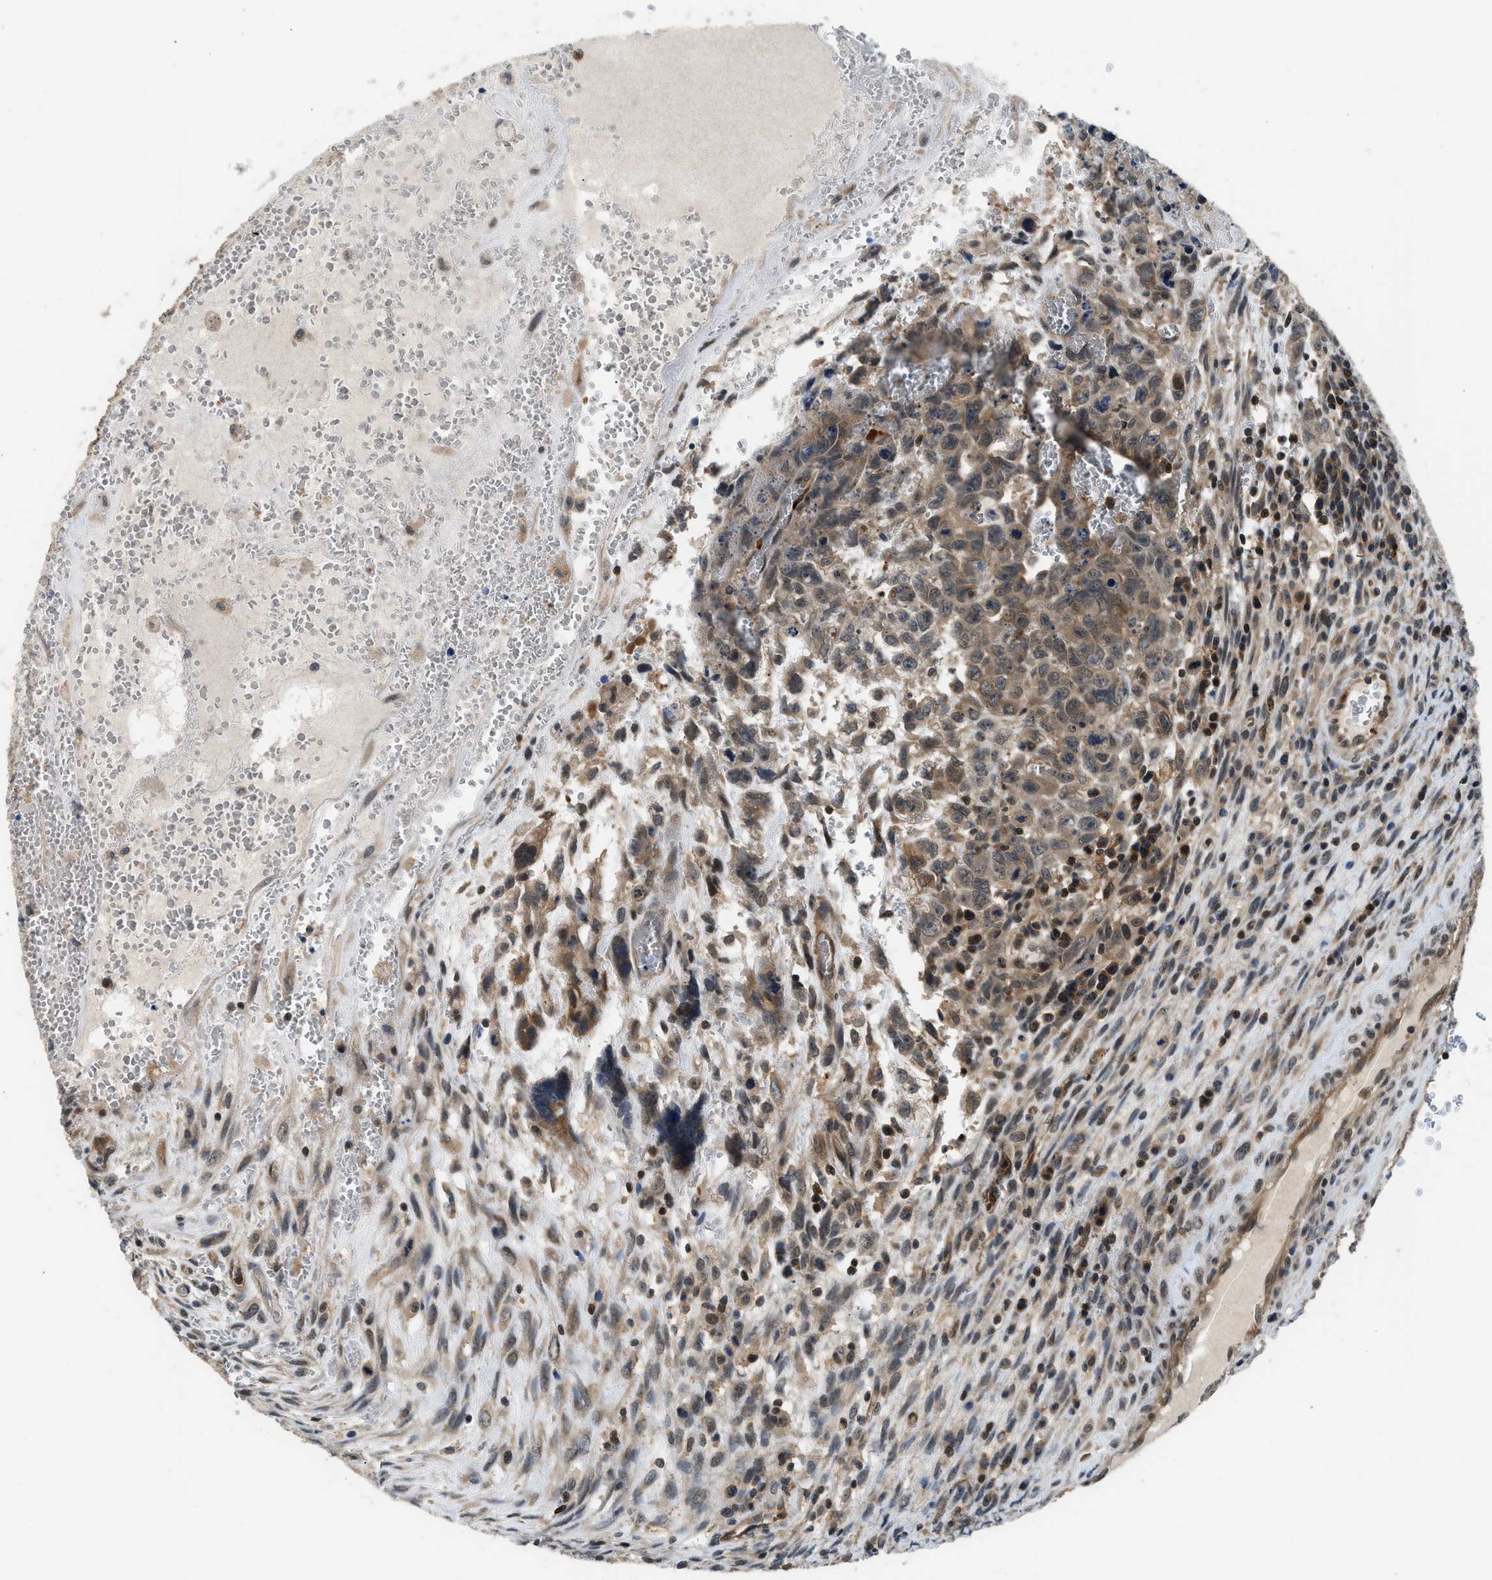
{"staining": {"intensity": "moderate", "quantity": ">75%", "location": "cytoplasmic/membranous"}, "tissue": "testis cancer", "cell_type": "Tumor cells", "image_type": "cancer", "snomed": [{"axis": "morphology", "description": "Carcinoma, Embryonal, NOS"}, {"axis": "topography", "description": "Testis"}], "caption": "A brown stain shows moderate cytoplasmic/membranous staining of a protein in human testis cancer (embryonal carcinoma) tumor cells.", "gene": "MTMR1", "patient": {"sex": "male", "age": 28}}